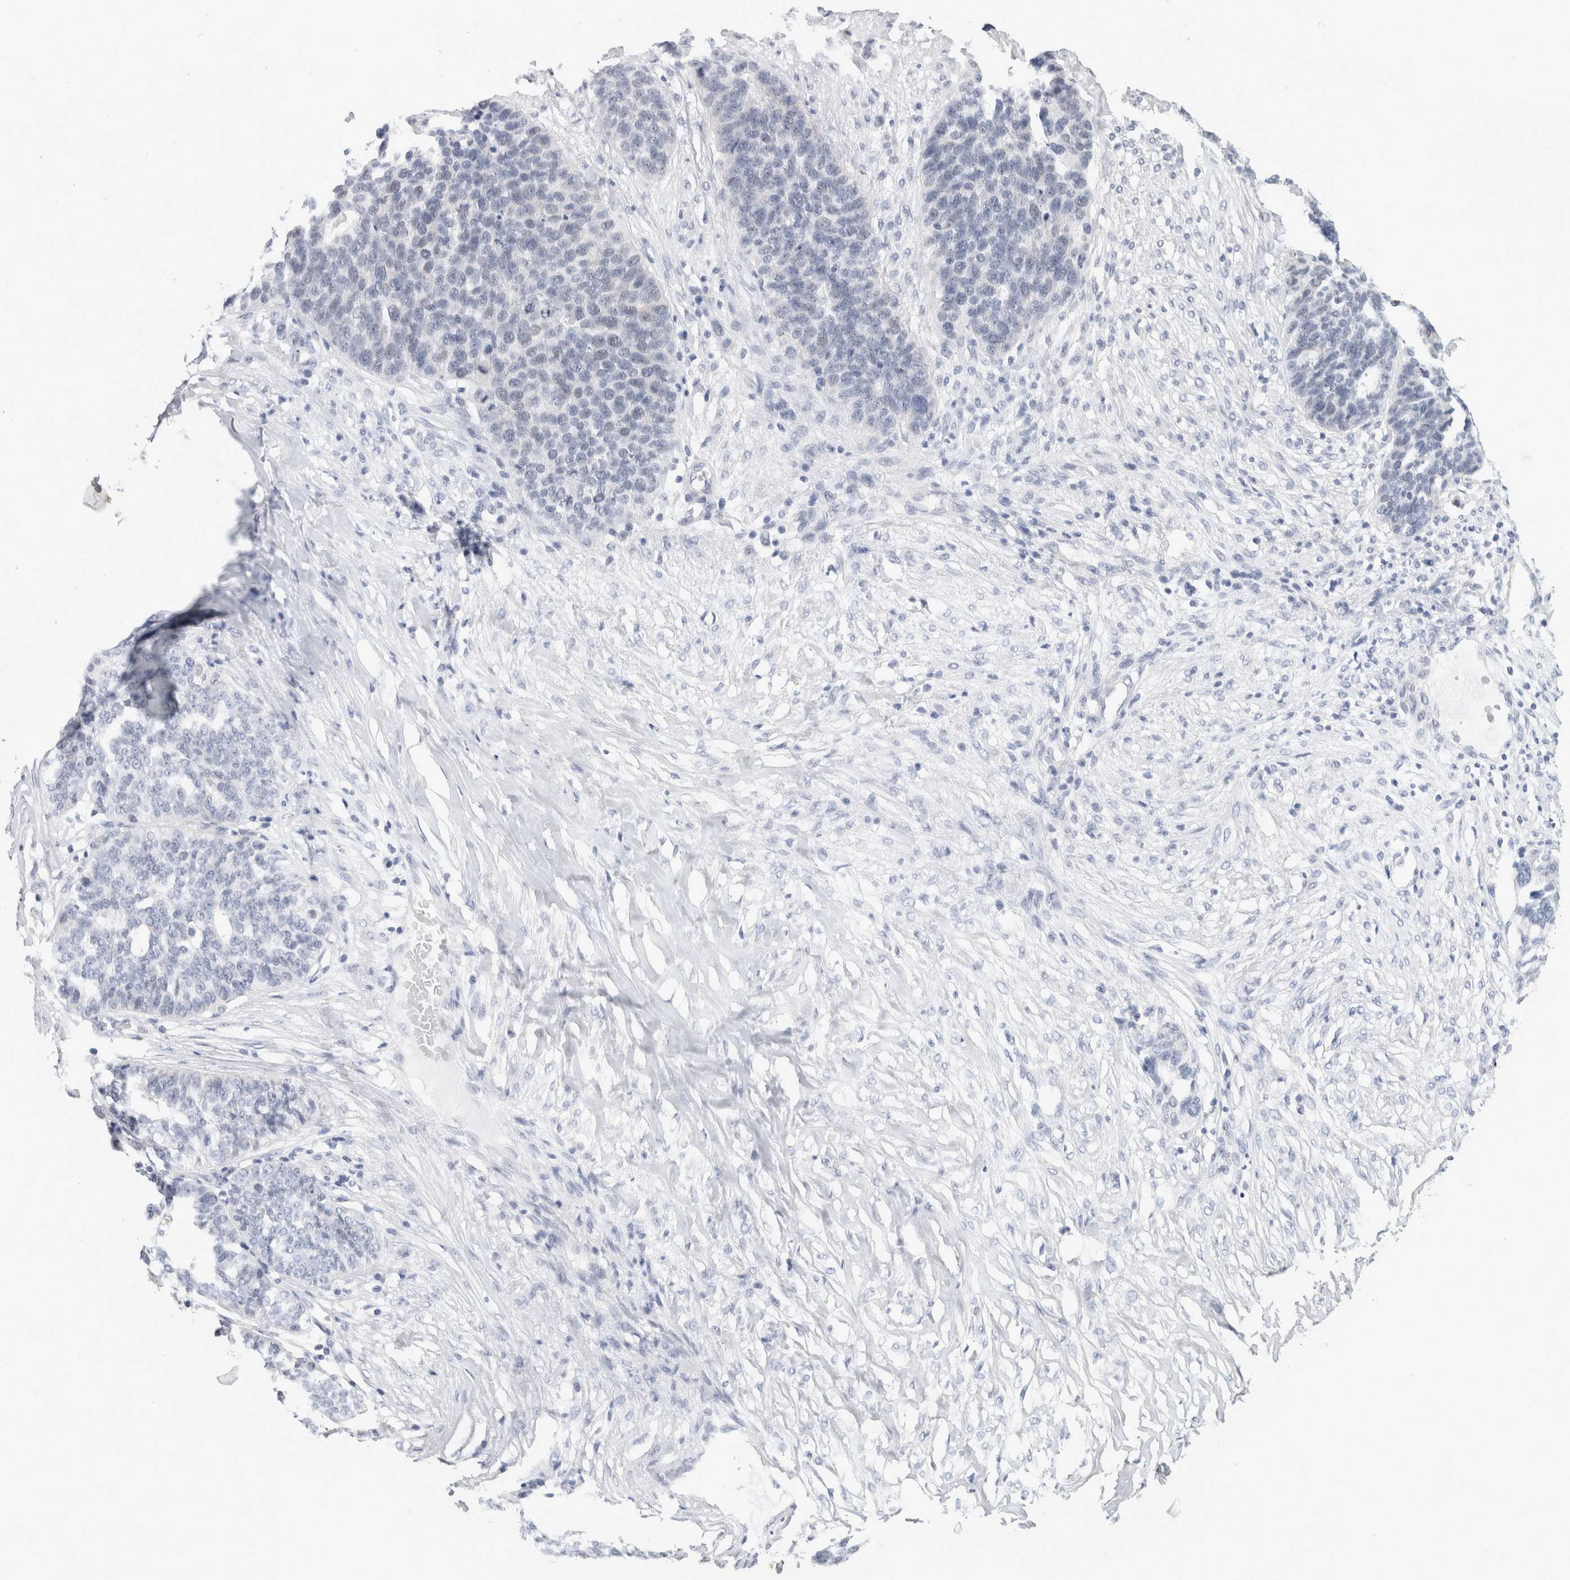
{"staining": {"intensity": "negative", "quantity": "none", "location": "none"}, "tissue": "ovarian cancer", "cell_type": "Tumor cells", "image_type": "cancer", "snomed": [{"axis": "morphology", "description": "Cystadenocarcinoma, serous, NOS"}, {"axis": "topography", "description": "Ovary"}], "caption": "A photomicrograph of human ovarian cancer is negative for staining in tumor cells.", "gene": "TONSL", "patient": {"sex": "female", "age": 59}}